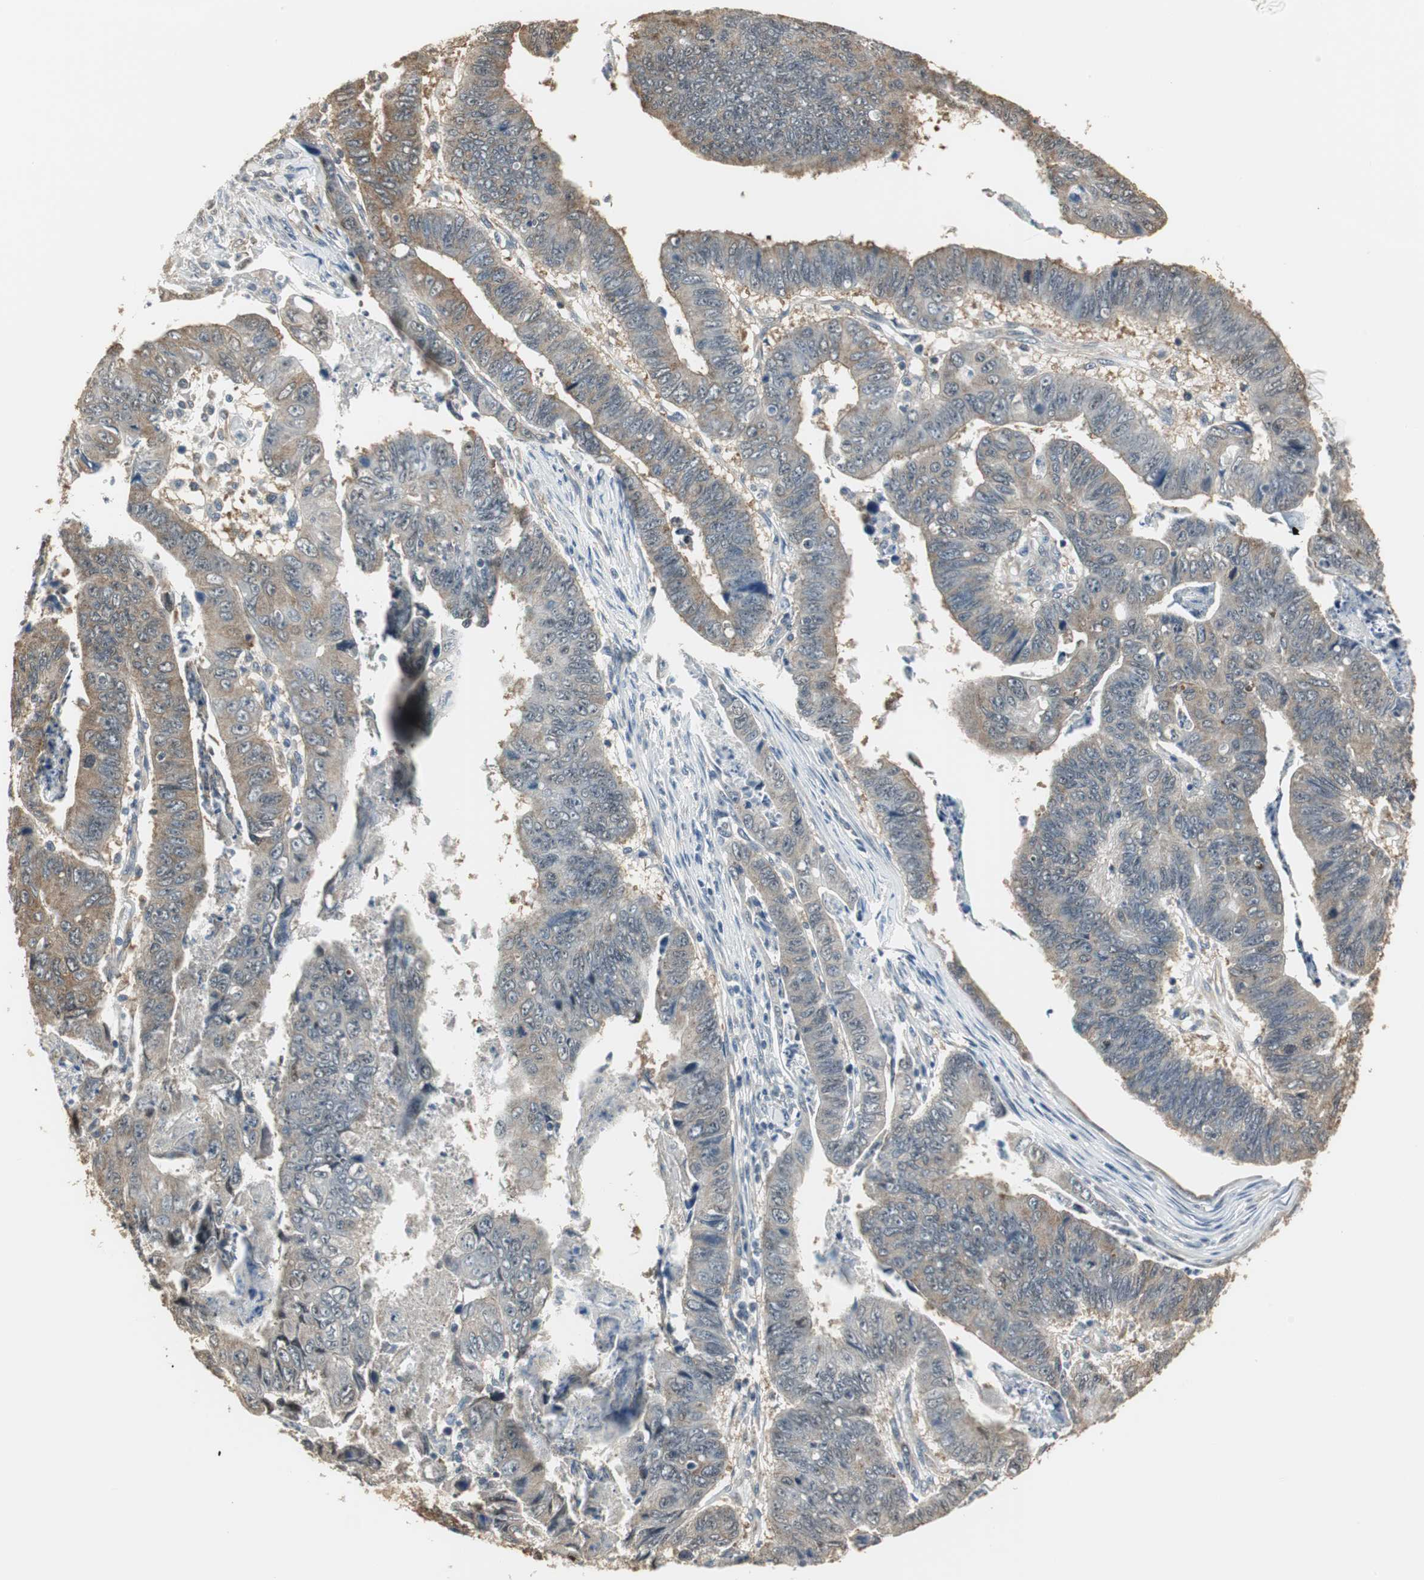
{"staining": {"intensity": "weak", "quantity": ">75%", "location": "cytoplasmic/membranous"}, "tissue": "stomach cancer", "cell_type": "Tumor cells", "image_type": "cancer", "snomed": [{"axis": "morphology", "description": "Adenocarcinoma, NOS"}, {"axis": "topography", "description": "Stomach, lower"}], "caption": "This is an image of immunohistochemistry (IHC) staining of adenocarcinoma (stomach), which shows weak positivity in the cytoplasmic/membranous of tumor cells.", "gene": "CCT5", "patient": {"sex": "male", "age": 77}}